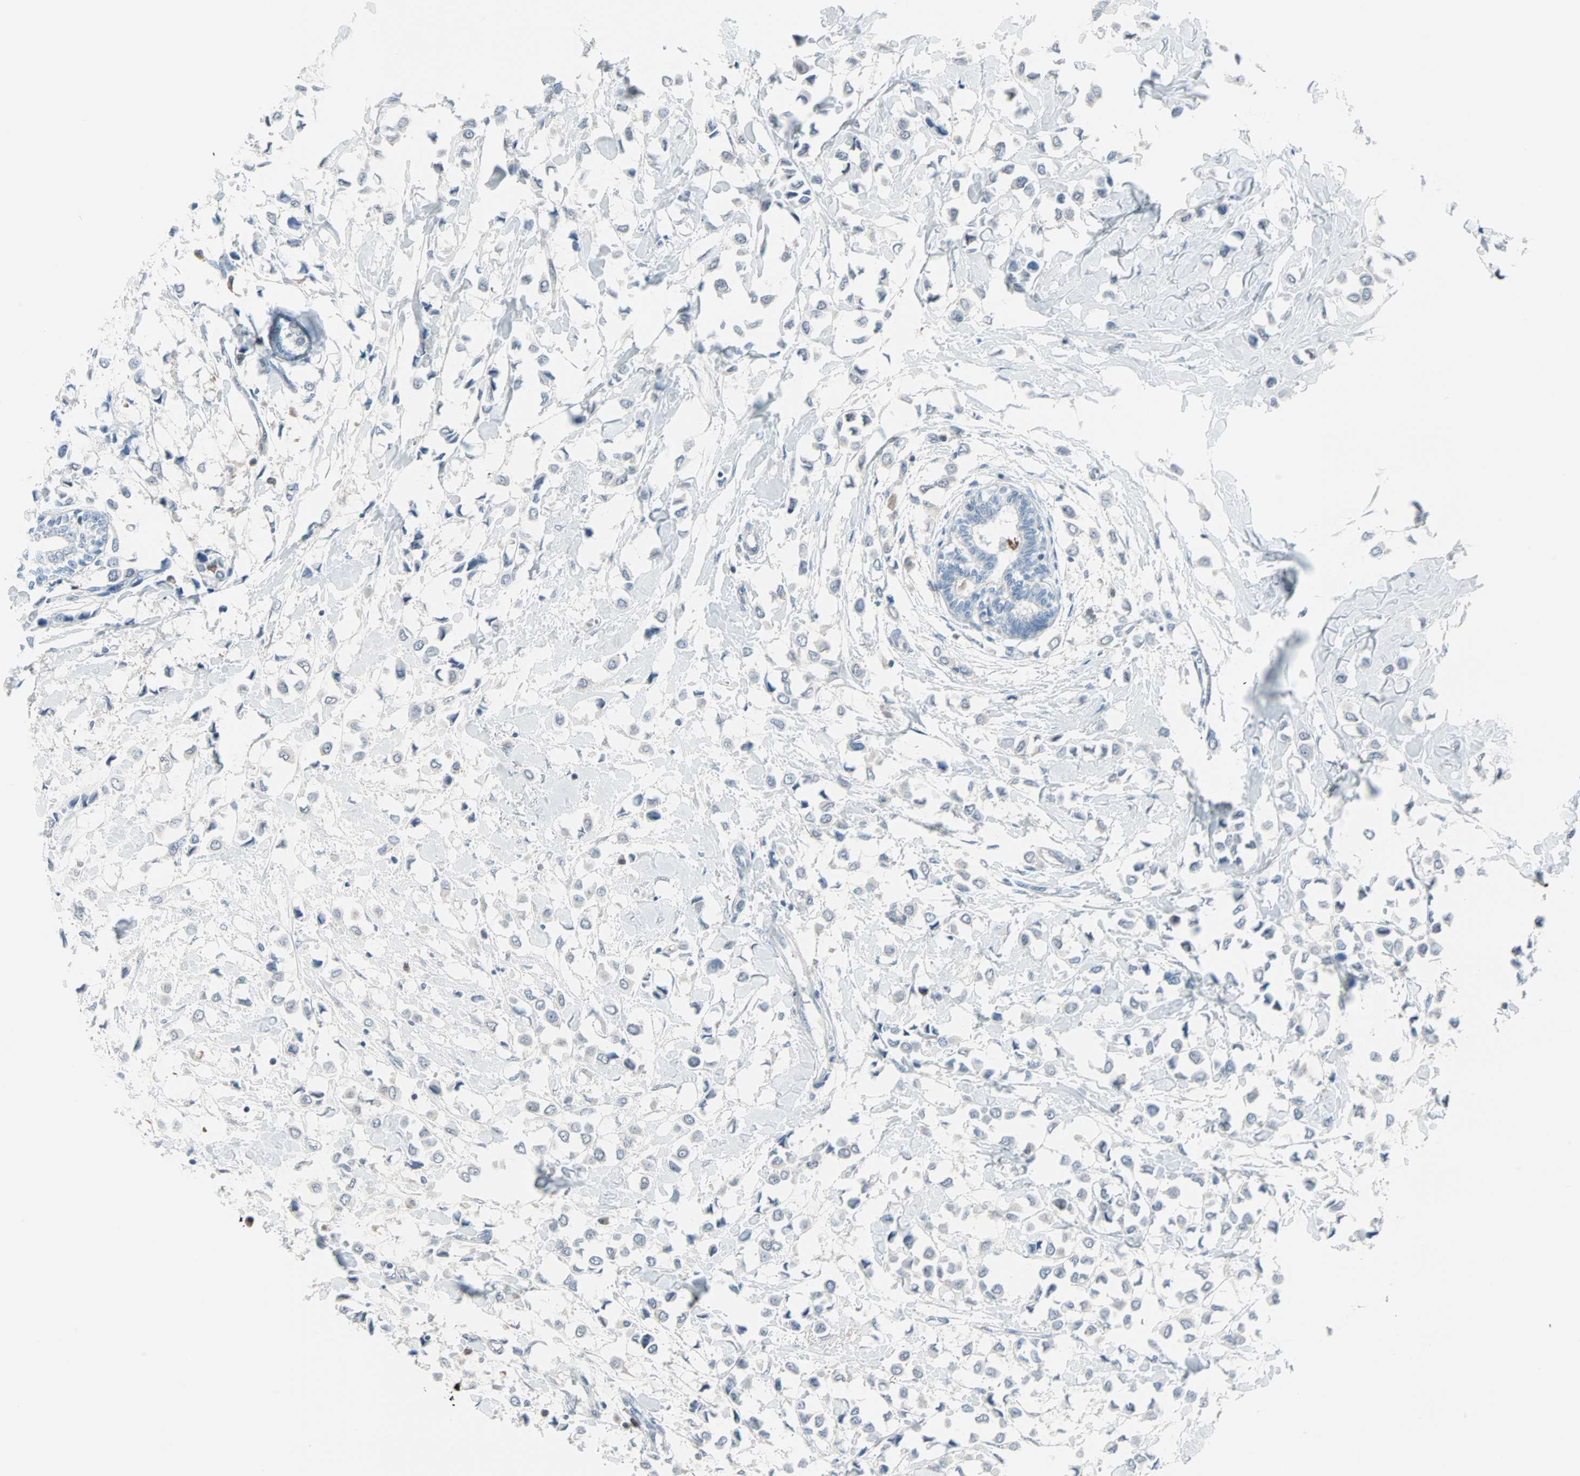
{"staining": {"intensity": "negative", "quantity": "none", "location": "none"}, "tissue": "breast cancer", "cell_type": "Tumor cells", "image_type": "cancer", "snomed": [{"axis": "morphology", "description": "Lobular carcinoma"}, {"axis": "topography", "description": "Breast"}], "caption": "There is no significant expression in tumor cells of breast lobular carcinoma.", "gene": "CASP3", "patient": {"sex": "female", "age": 51}}